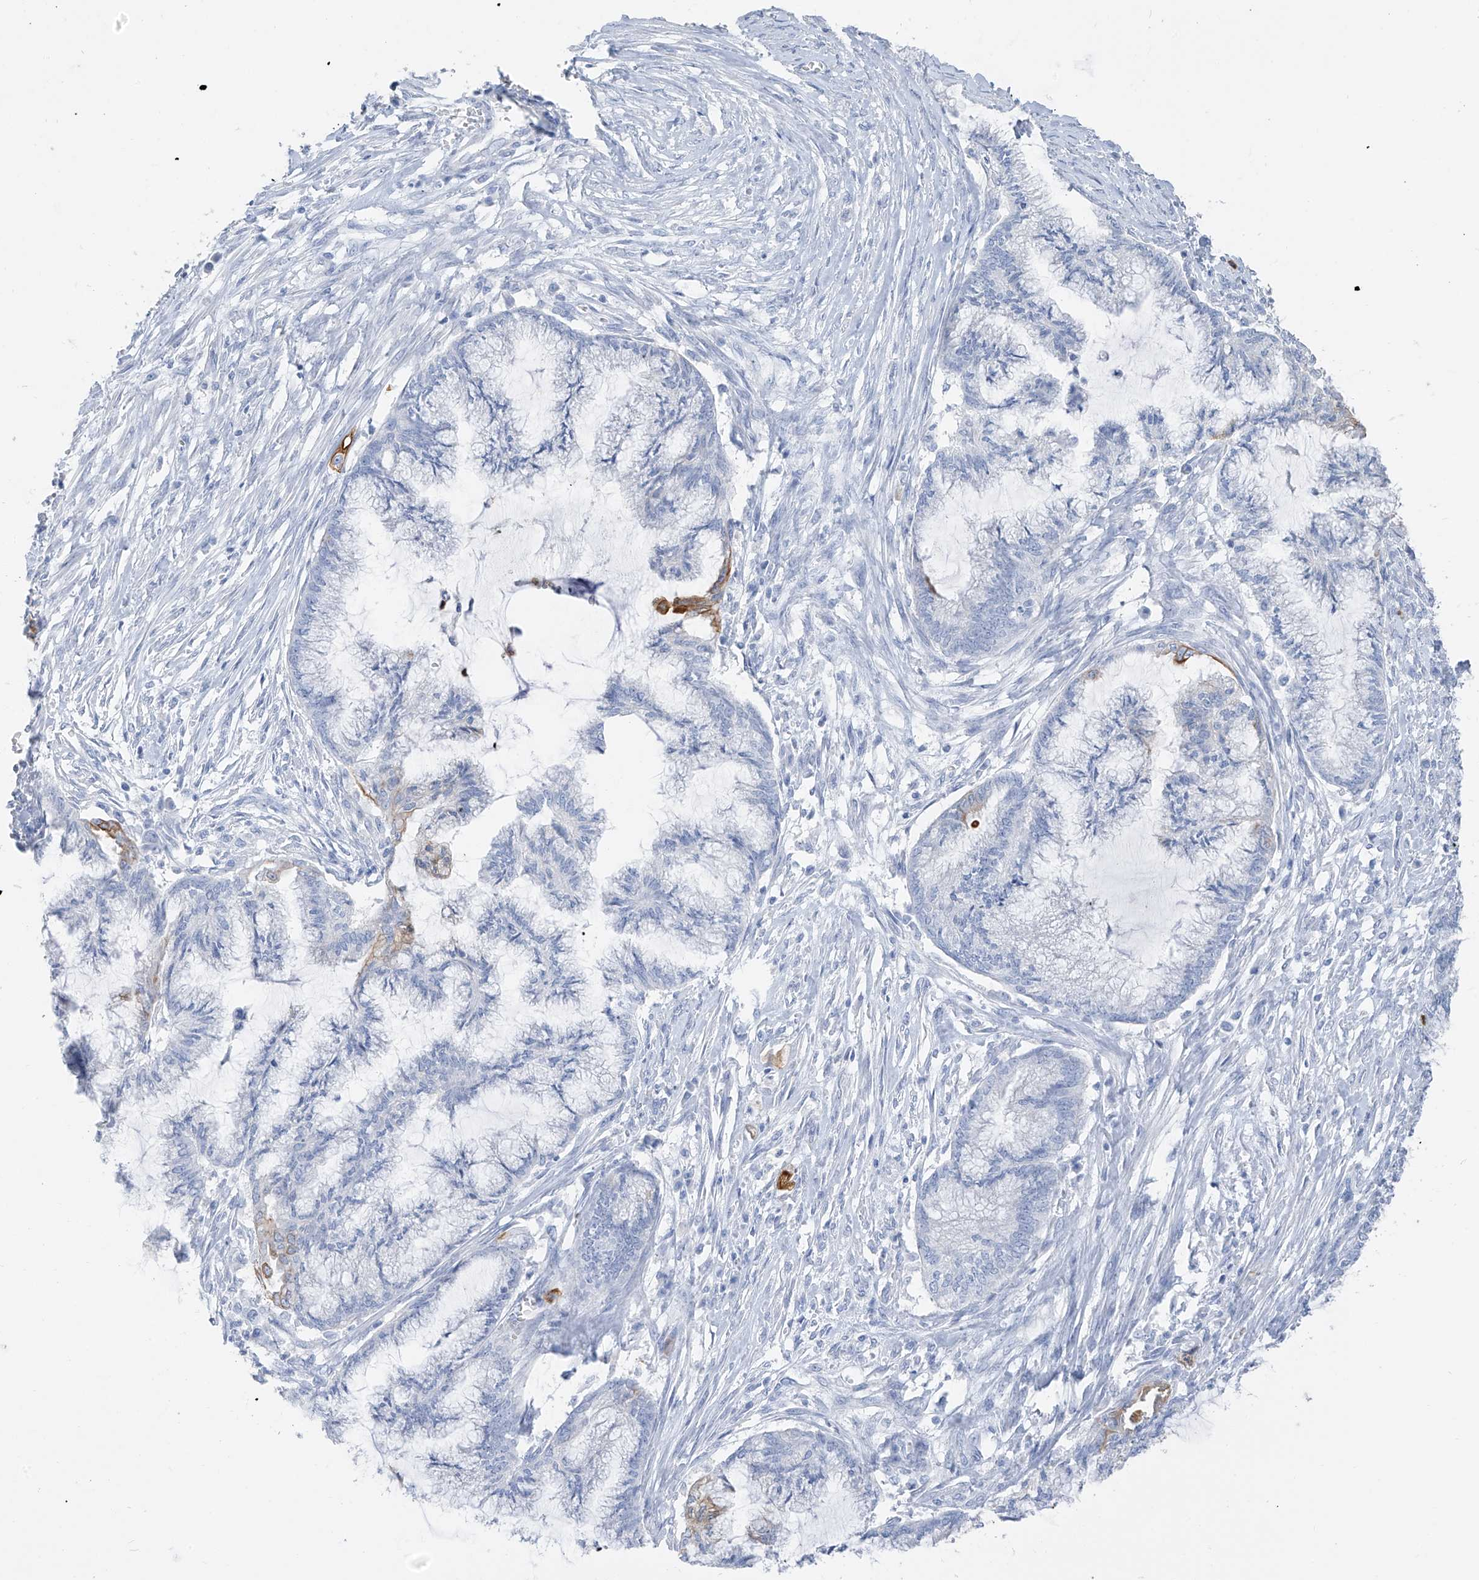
{"staining": {"intensity": "negative", "quantity": "none", "location": "none"}, "tissue": "endometrial cancer", "cell_type": "Tumor cells", "image_type": "cancer", "snomed": [{"axis": "morphology", "description": "Adenocarcinoma, NOS"}, {"axis": "topography", "description": "Endometrium"}], "caption": "Protein analysis of endometrial adenocarcinoma reveals no significant staining in tumor cells. (DAB IHC visualized using brightfield microscopy, high magnification).", "gene": "PAFAH1B3", "patient": {"sex": "female", "age": 86}}